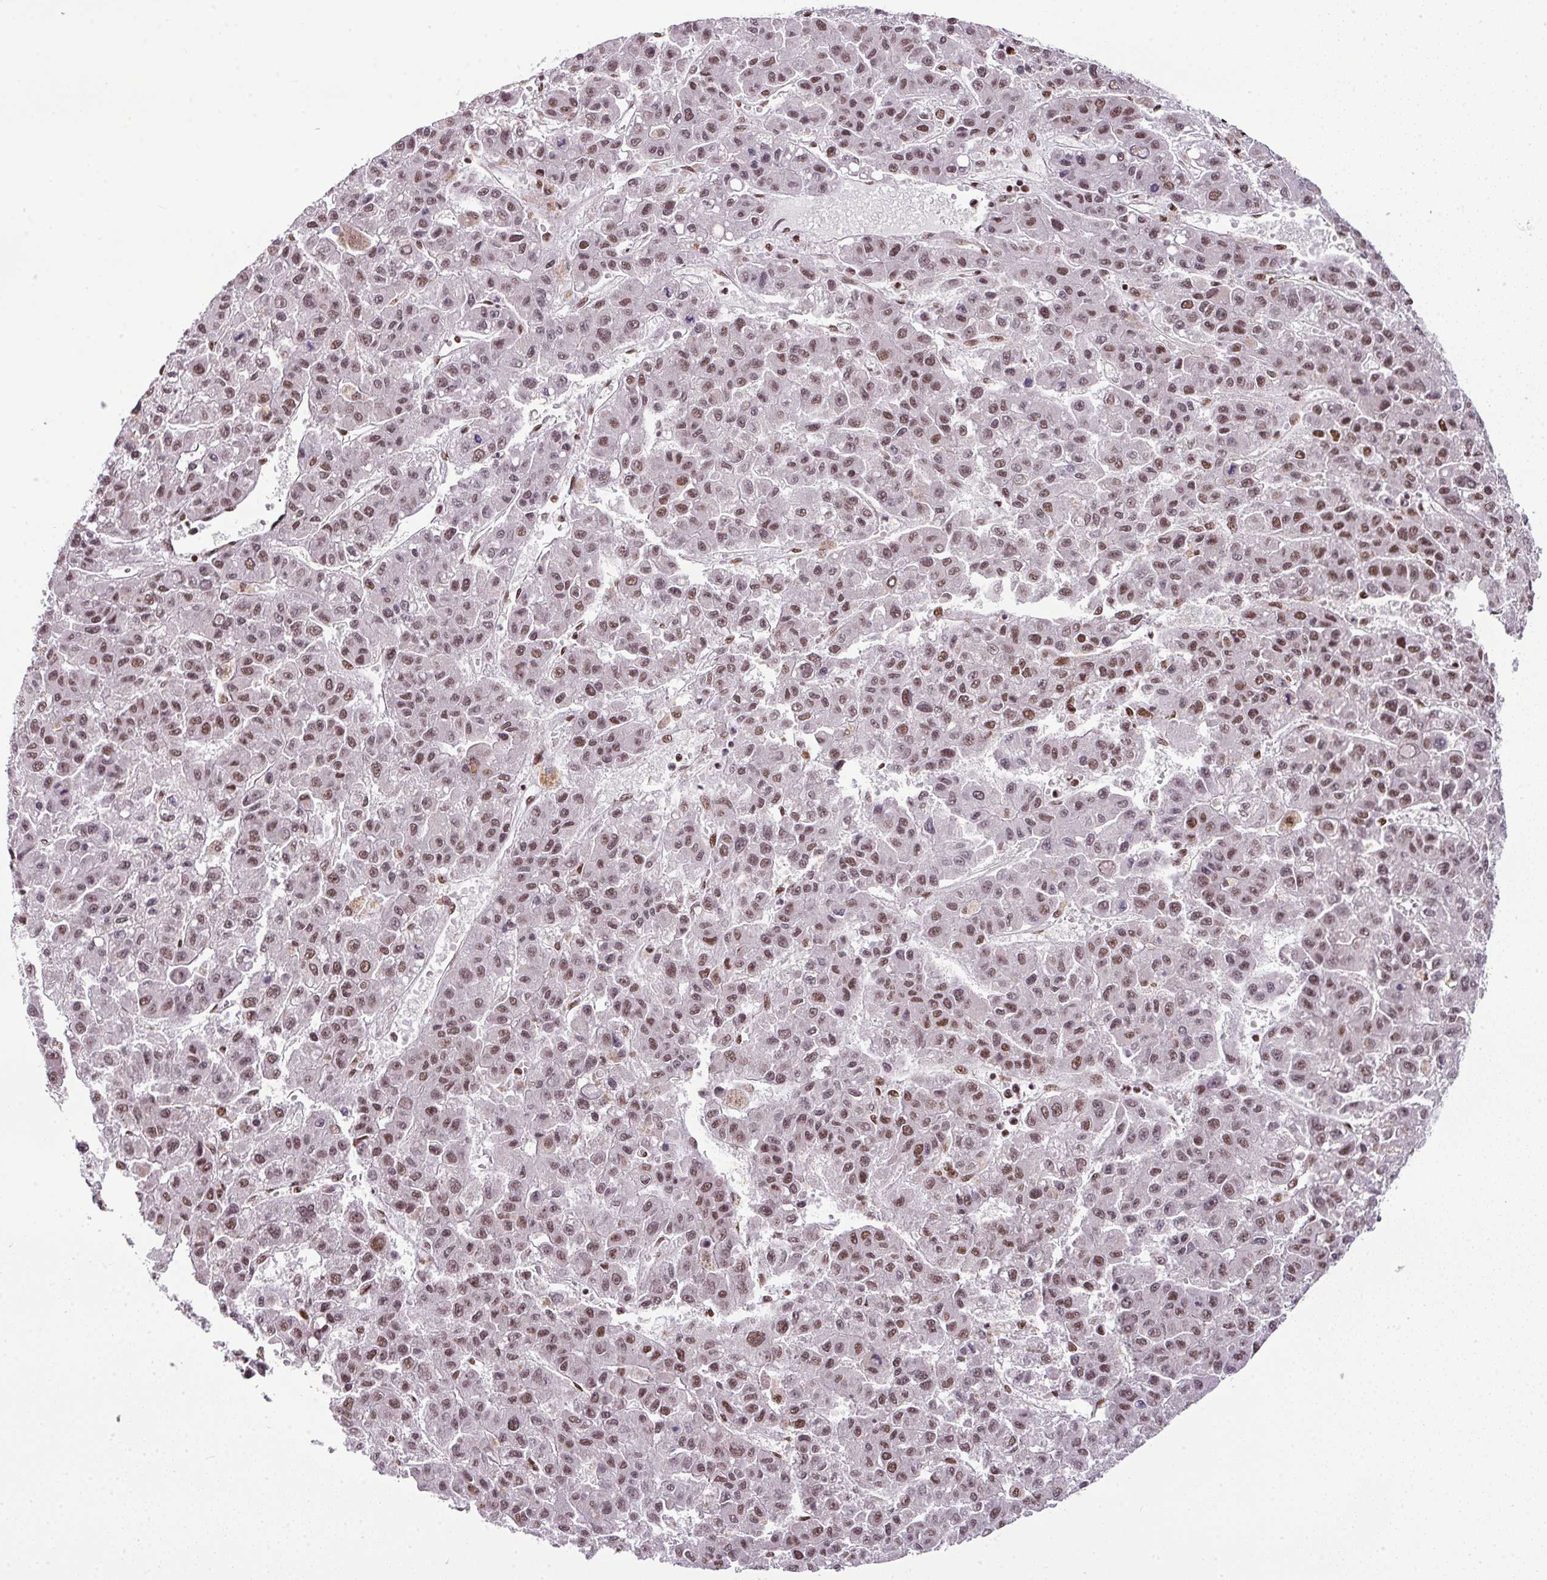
{"staining": {"intensity": "moderate", "quantity": ">75%", "location": "nuclear"}, "tissue": "liver cancer", "cell_type": "Tumor cells", "image_type": "cancer", "snomed": [{"axis": "morphology", "description": "Carcinoma, Hepatocellular, NOS"}, {"axis": "topography", "description": "Liver"}], "caption": "This is a photomicrograph of IHC staining of liver hepatocellular carcinoma, which shows moderate expression in the nuclear of tumor cells.", "gene": "PGAP4", "patient": {"sex": "male", "age": 70}}